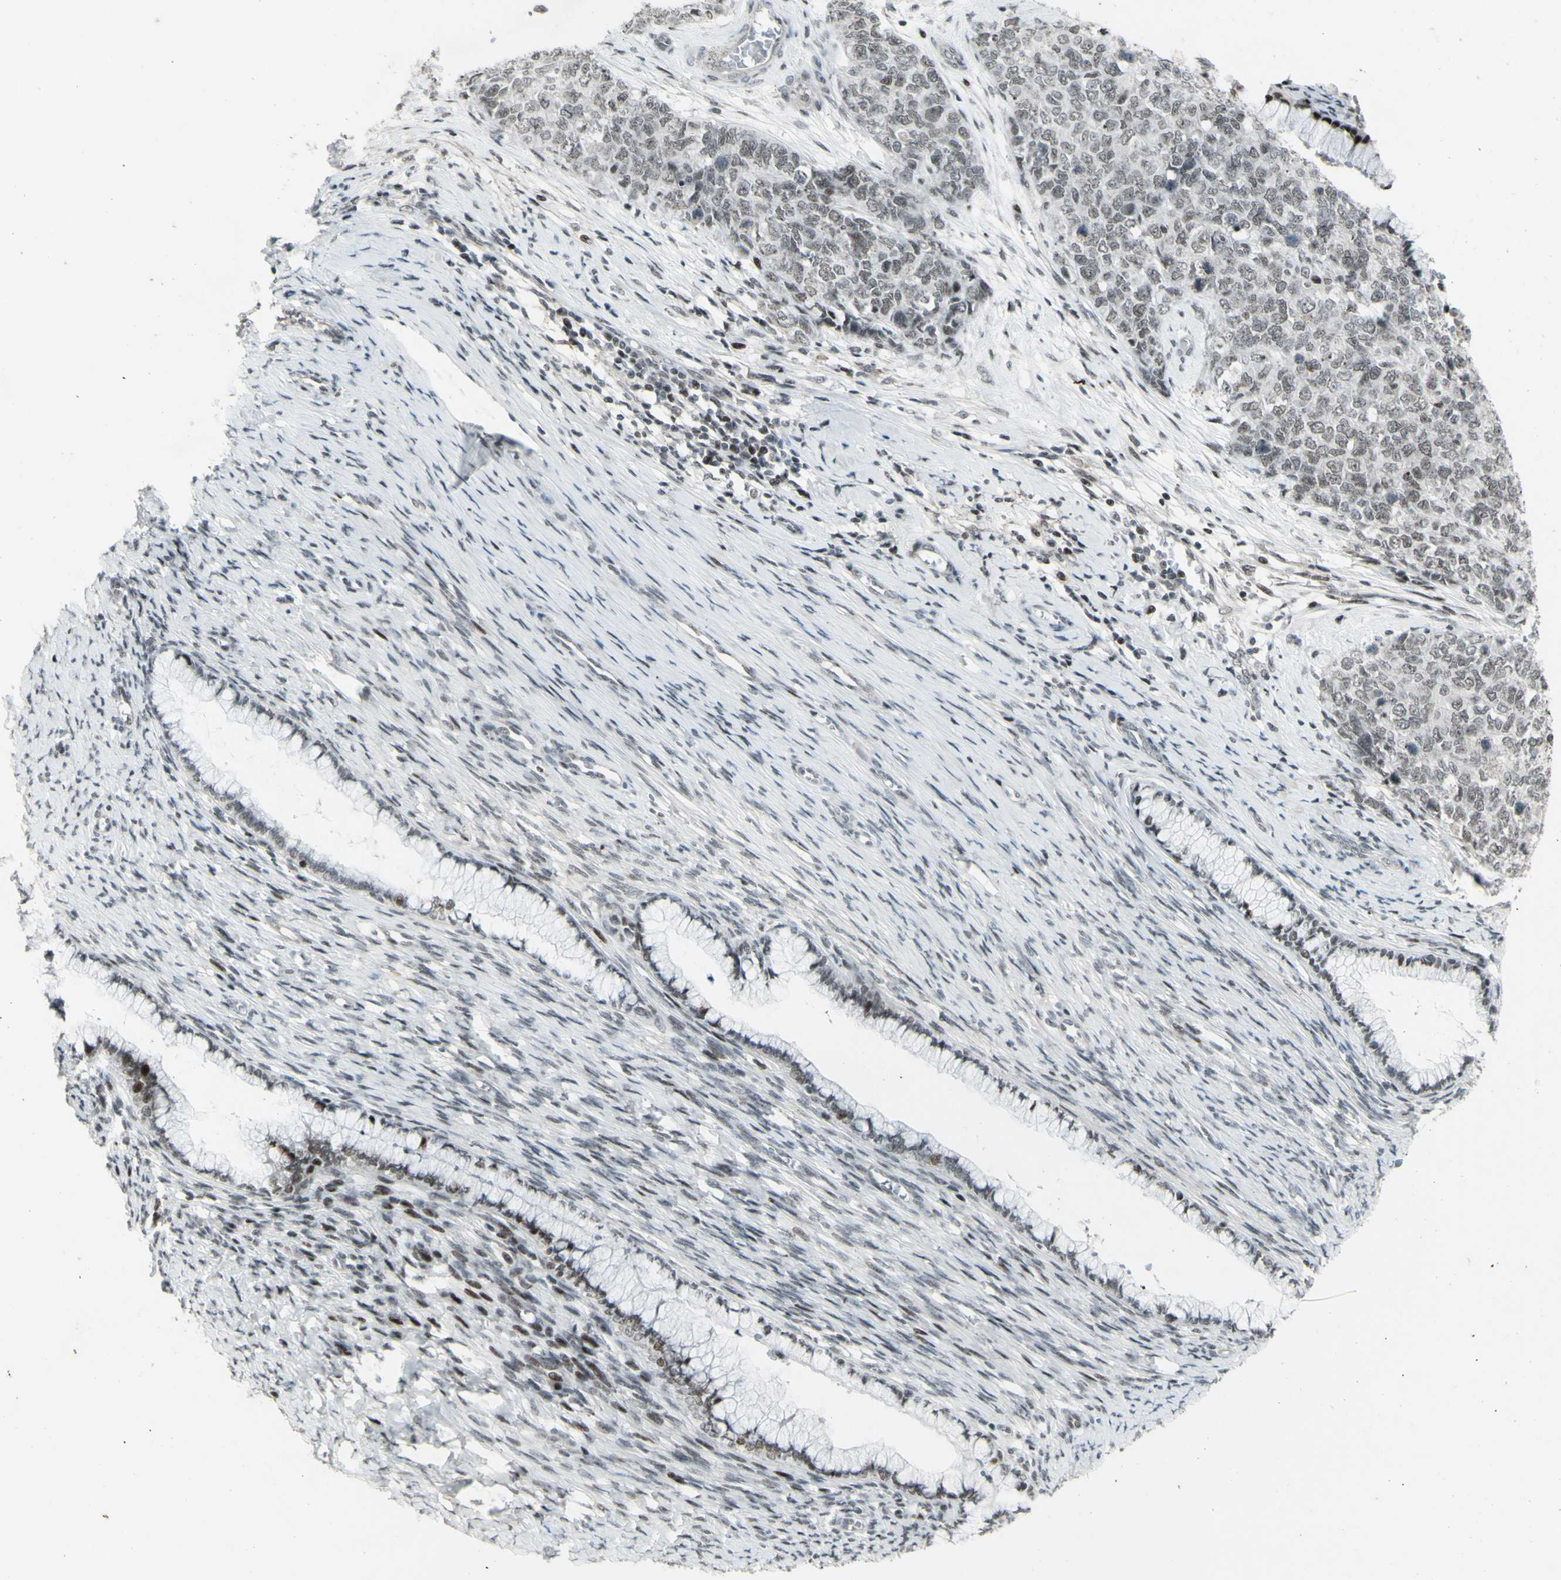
{"staining": {"intensity": "negative", "quantity": "none", "location": "none"}, "tissue": "cervical cancer", "cell_type": "Tumor cells", "image_type": "cancer", "snomed": [{"axis": "morphology", "description": "Squamous cell carcinoma, NOS"}, {"axis": "topography", "description": "Cervix"}], "caption": "Immunohistochemistry image of neoplastic tissue: squamous cell carcinoma (cervical) stained with DAB demonstrates no significant protein positivity in tumor cells.", "gene": "SUPT6H", "patient": {"sex": "female", "age": 63}}